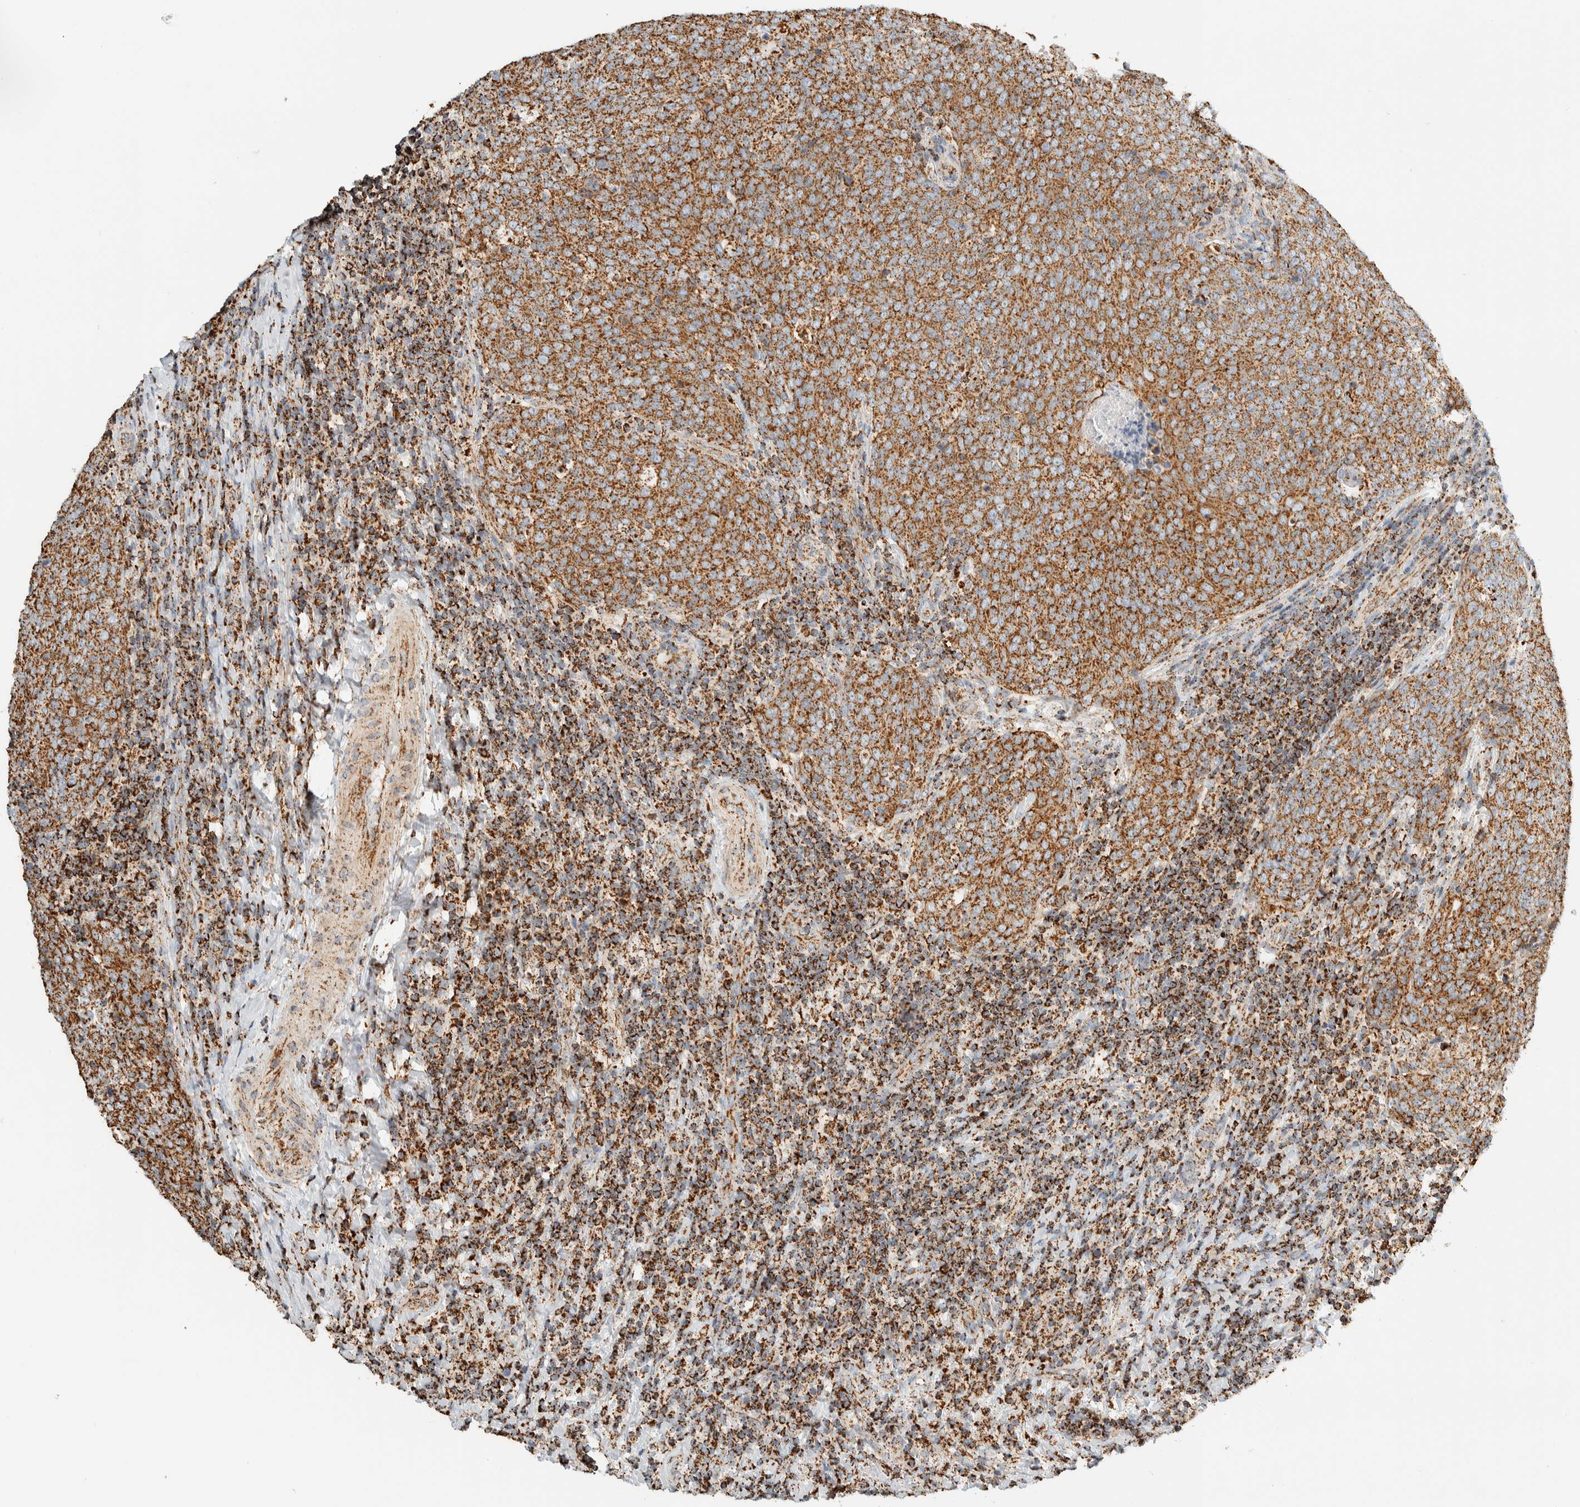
{"staining": {"intensity": "moderate", "quantity": ">75%", "location": "cytoplasmic/membranous"}, "tissue": "head and neck cancer", "cell_type": "Tumor cells", "image_type": "cancer", "snomed": [{"axis": "morphology", "description": "Squamous cell carcinoma, NOS"}, {"axis": "morphology", "description": "Squamous cell carcinoma, metastatic, NOS"}, {"axis": "topography", "description": "Lymph node"}, {"axis": "topography", "description": "Head-Neck"}], "caption": "A micrograph showing moderate cytoplasmic/membranous positivity in about >75% of tumor cells in head and neck cancer, as visualized by brown immunohistochemical staining.", "gene": "ZNF454", "patient": {"sex": "male", "age": 62}}